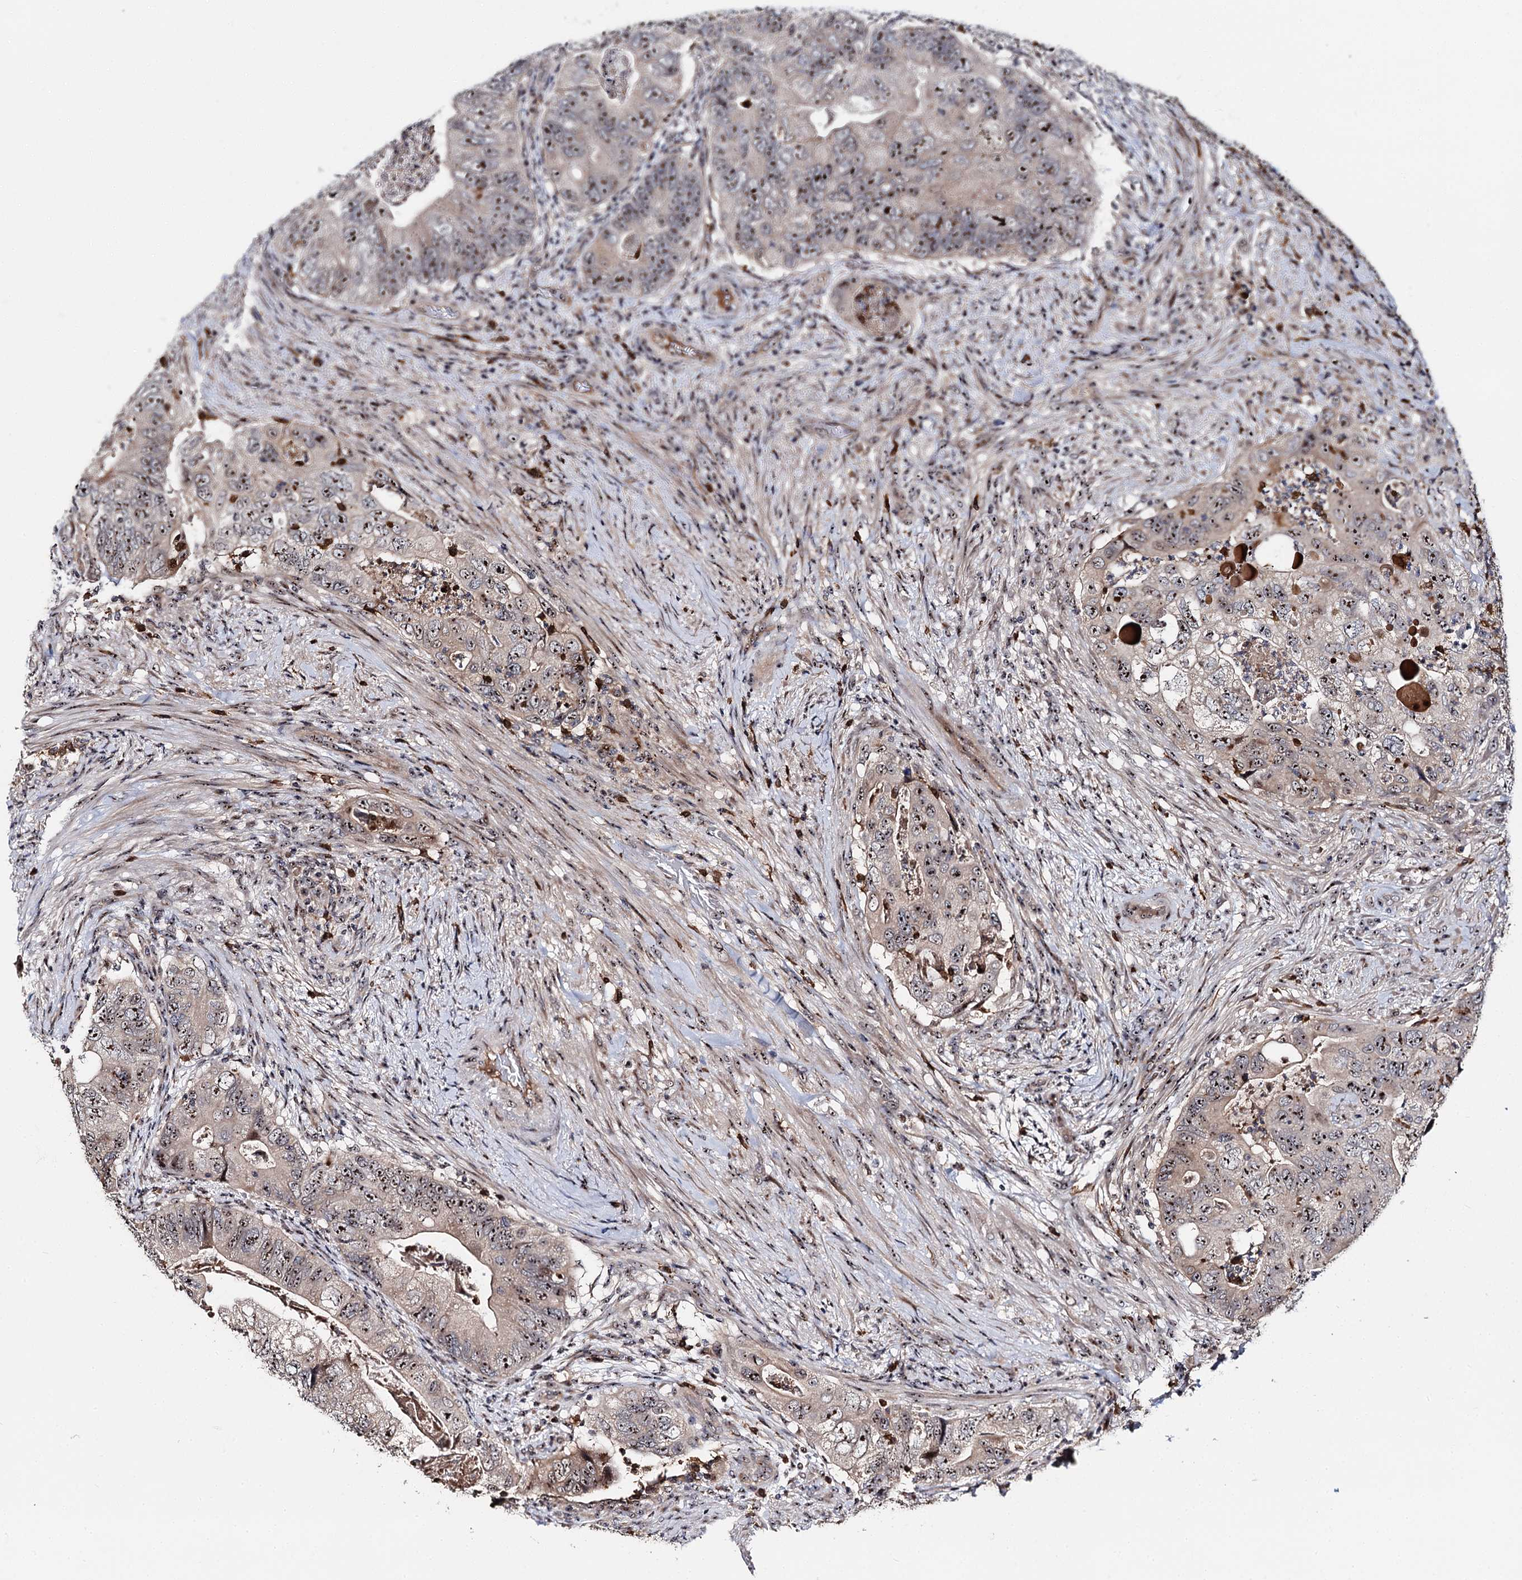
{"staining": {"intensity": "strong", "quantity": ">75%", "location": "nuclear"}, "tissue": "colorectal cancer", "cell_type": "Tumor cells", "image_type": "cancer", "snomed": [{"axis": "morphology", "description": "Adenocarcinoma, NOS"}, {"axis": "topography", "description": "Rectum"}], "caption": "Tumor cells reveal high levels of strong nuclear positivity in approximately >75% of cells in colorectal adenocarcinoma.", "gene": "SUPT20H", "patient": {"sex": "male", "age": 63}}